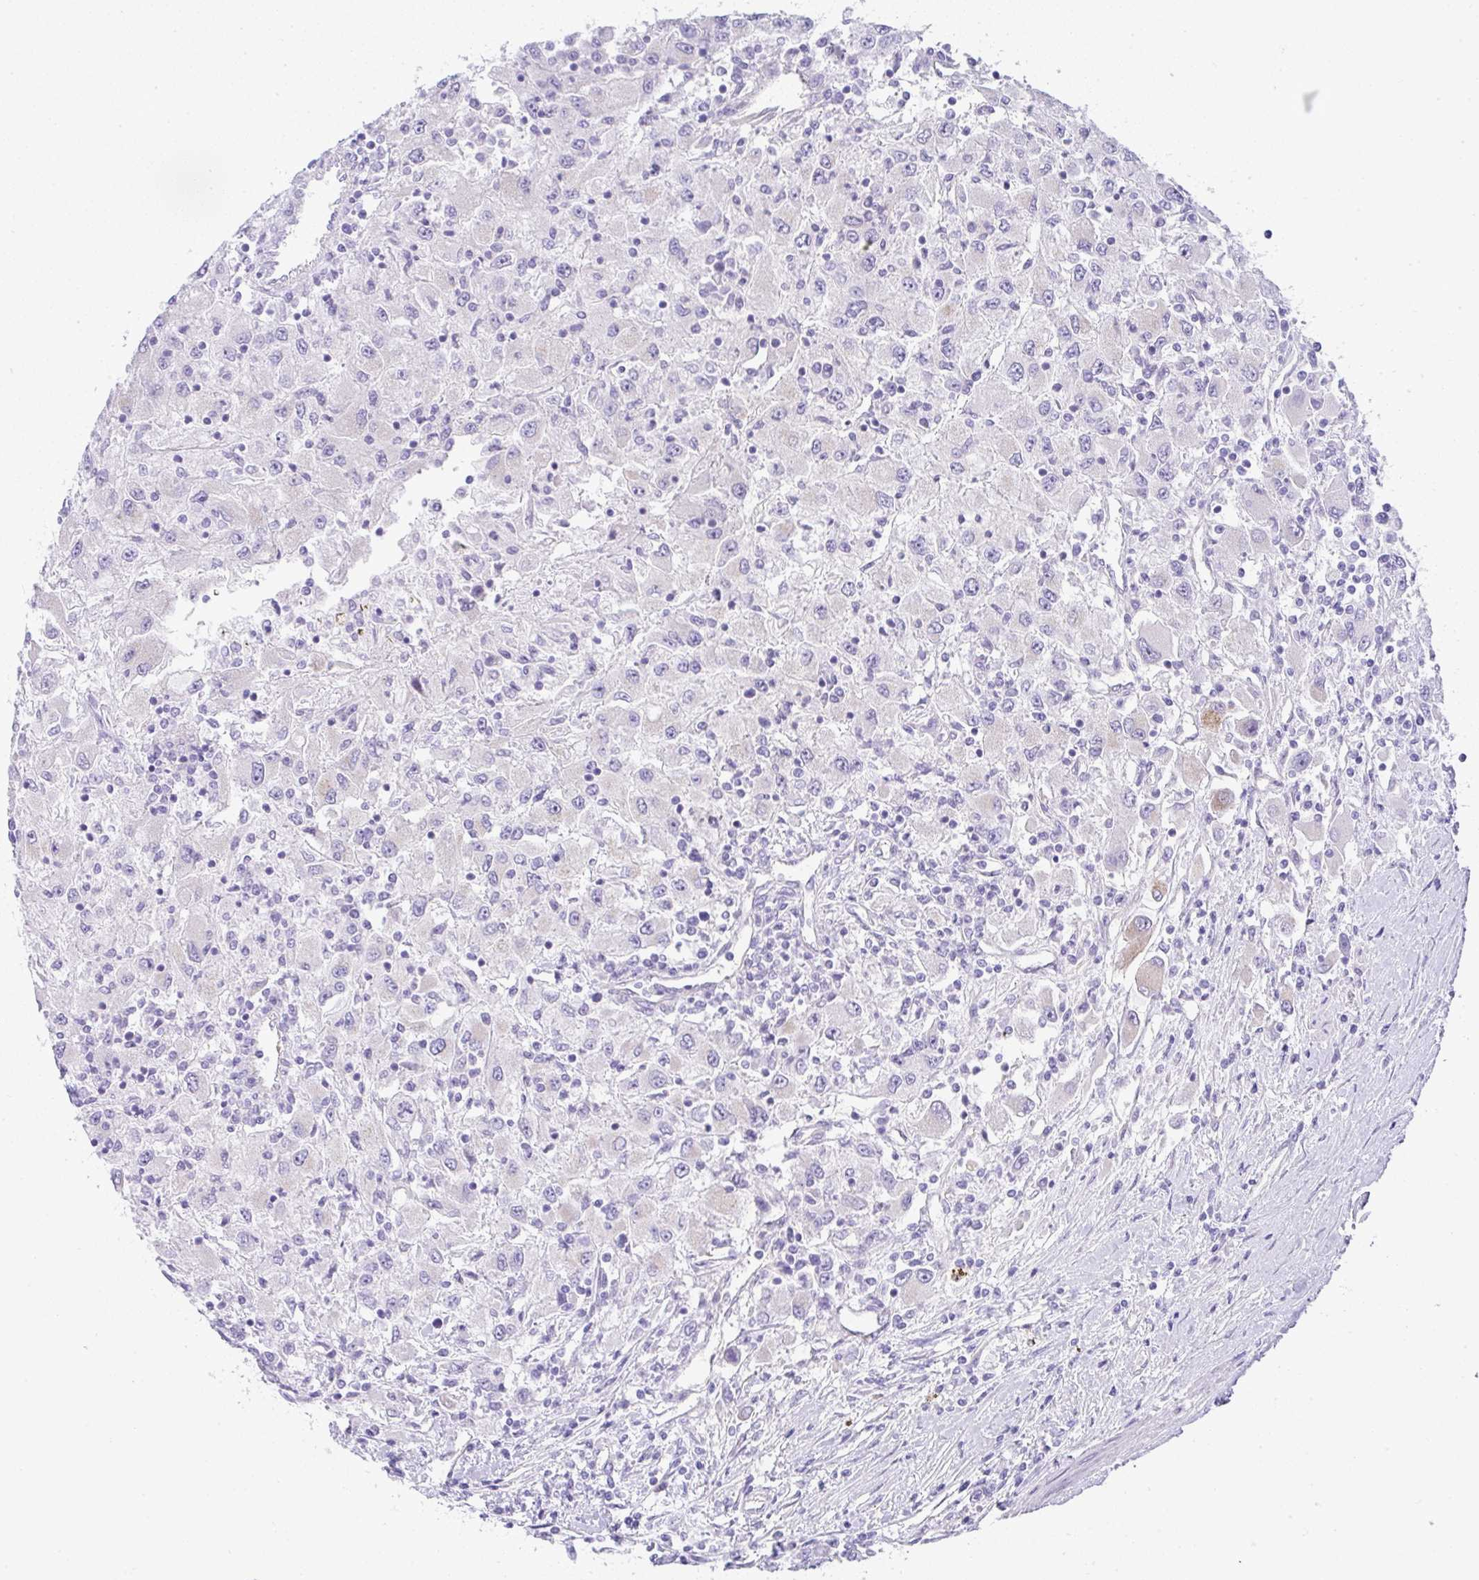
{"staining": {"intensity": "weak", "quantity": "<25%", "location": "cytoplasmic/membranous"}, "tissue": "renal cancer", "cell_type": "Tumor cells", "image_type": "cancer", "snomed": [{"axis": "morphology", "description": "Adenocarcinoma, NOS"}, {"axis": "topography", "description": "Kidney"}], "caption": "Protein analysis of renal cancer (adenocarcinoma) shows no significant positivity in tumor cells.", "gene": "FAM177A1", "patient": {"sex": "female", "age": 67}}